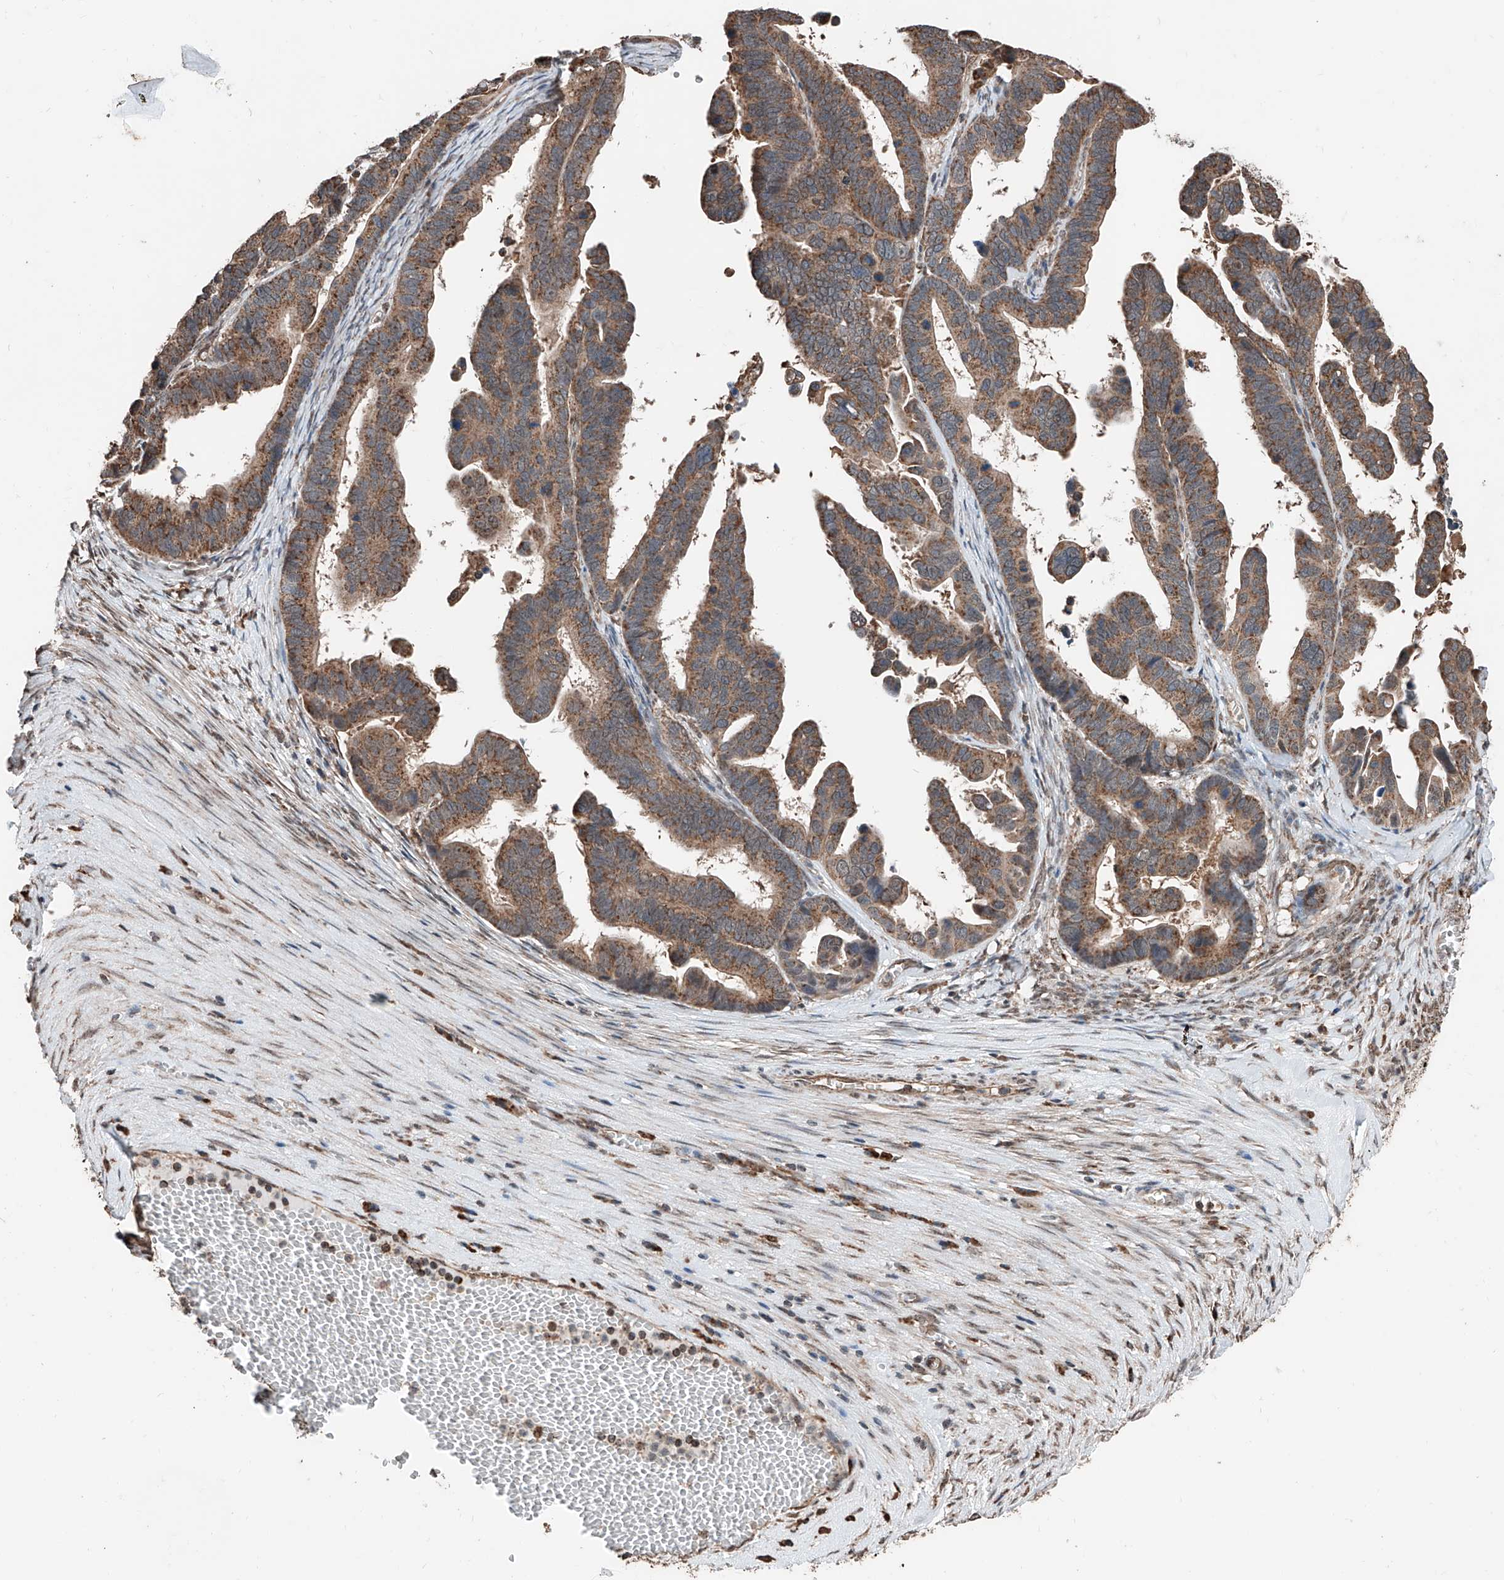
{"staining": {"intensity": "strong", "quantity": ">75%", "location": "cytoplasmic/membranous"}, "tissue": "ovarian cancer", "cell_type": "Tumor cells", "image_type": "cancer", "snomed": [{"axis": "morphology", "description": "Cystadenocarcinoma, serous, NOS"}, {"axis": "topography", "description": "Ovary"}], "caption": "Human serous cystadenocarcinoma (ovarian) stained with a brown dye reveals strong cytoplasmic/membranous positive positivity in about >75% of tumor cells.", "gene": "ZNF445", "patient": {"sex": "female", "age": 56}}